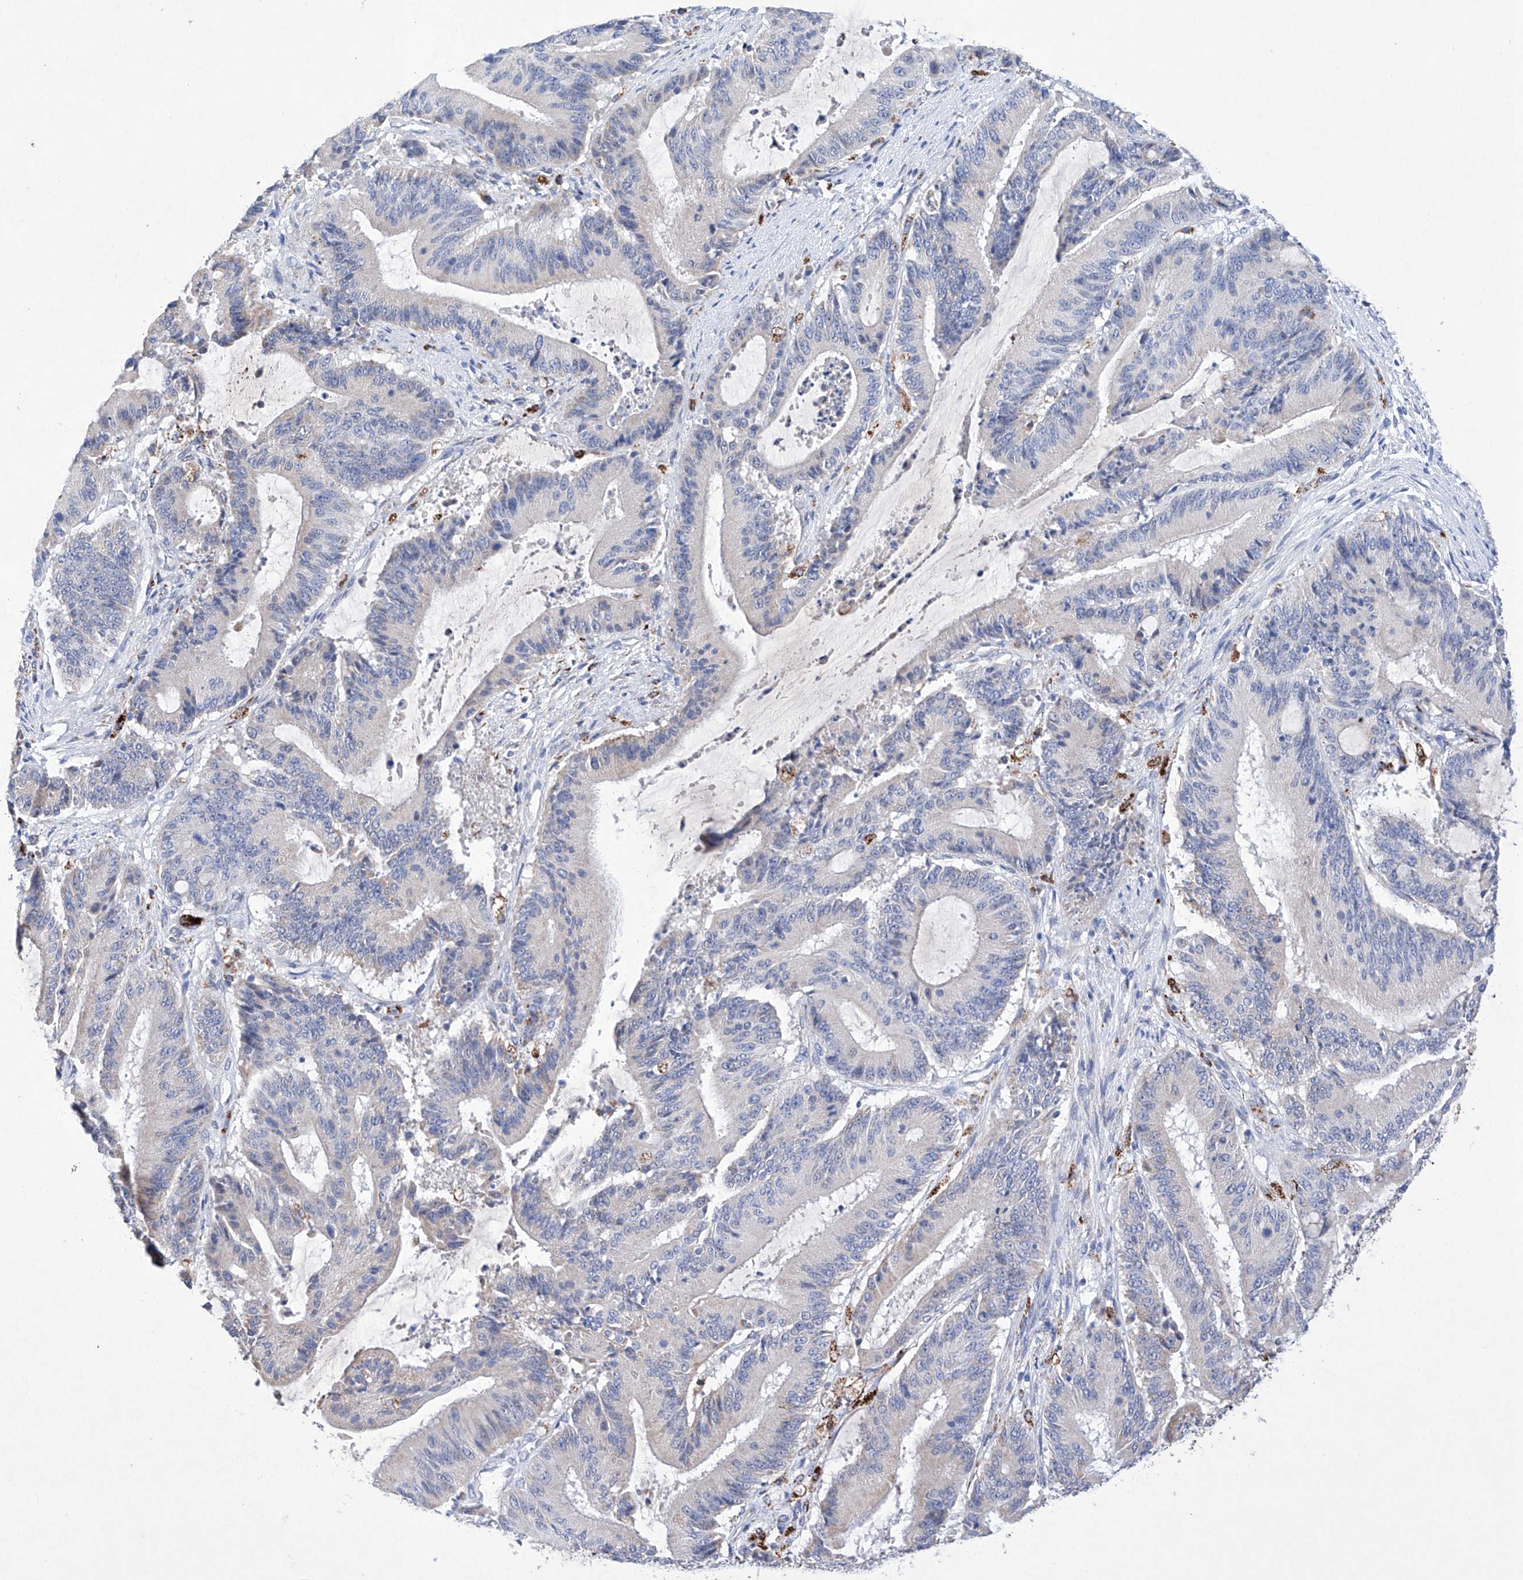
{"staining": {"intensity": "moderate", "quantity": "<25%", "location": "cytoplasmic/membranous"}, "tissue": "liver cancer", "cell_type": "Tumor cells", "image_type": "cancer", "snomed": [{"axis": "morphology", "description": "Normal tissue, NOS"}, {"axis": "morphology", "description": "Cholangiocarcinoma"}, {"axis": "topography", "description": "Liver"}, {"axis": "topography", "description": "Peripheral nerve tissue"}], "caption": "A low amount of moderate cytoplasmic/membranous staining is seen in approximately <25% of tumor cells in liver cancer (cholangiocarcinoma) tissue.", "gene": "NRROS", "patient": {"sex": "female", "age": 73}}